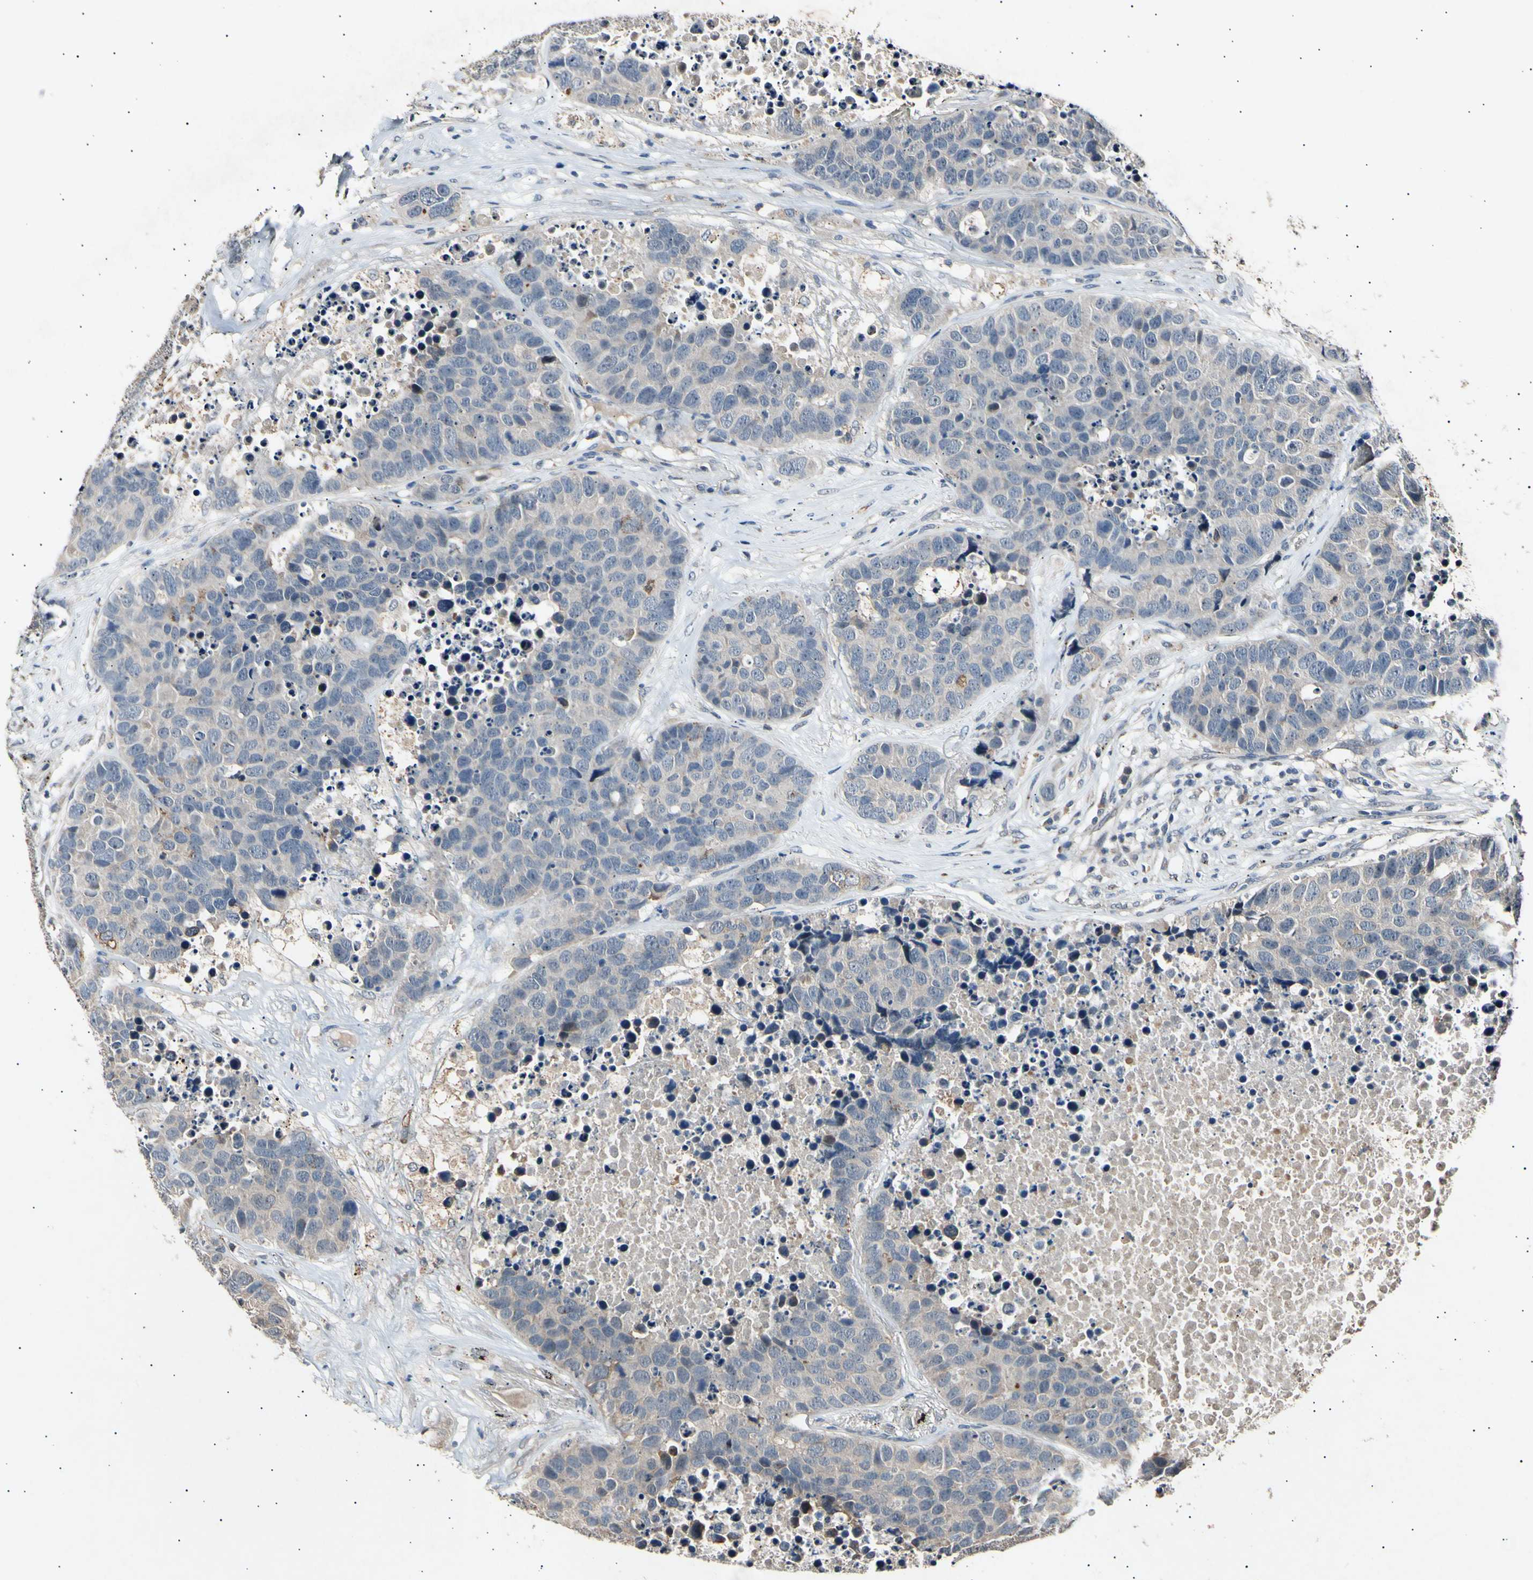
{"staining": {"intensity": "weak", "quantity": "<25%", "location": "cytoplasmic/membranous"}, "tissue": "carcinoid", "cell_type": "Tumor cells", "image_type": "cancer", "snomed": [{"axis": "morphology", "description": "Carcinoid, malignant, NOS"}, {"axis": "topography", "description": "Lung"}], "caption": "Immunohistochemistry of carcinoid (malignant) demonstrates no staining in tumor cells.", "gene": "ADCY3", "patient": {"sex": "male", "age": 60}}